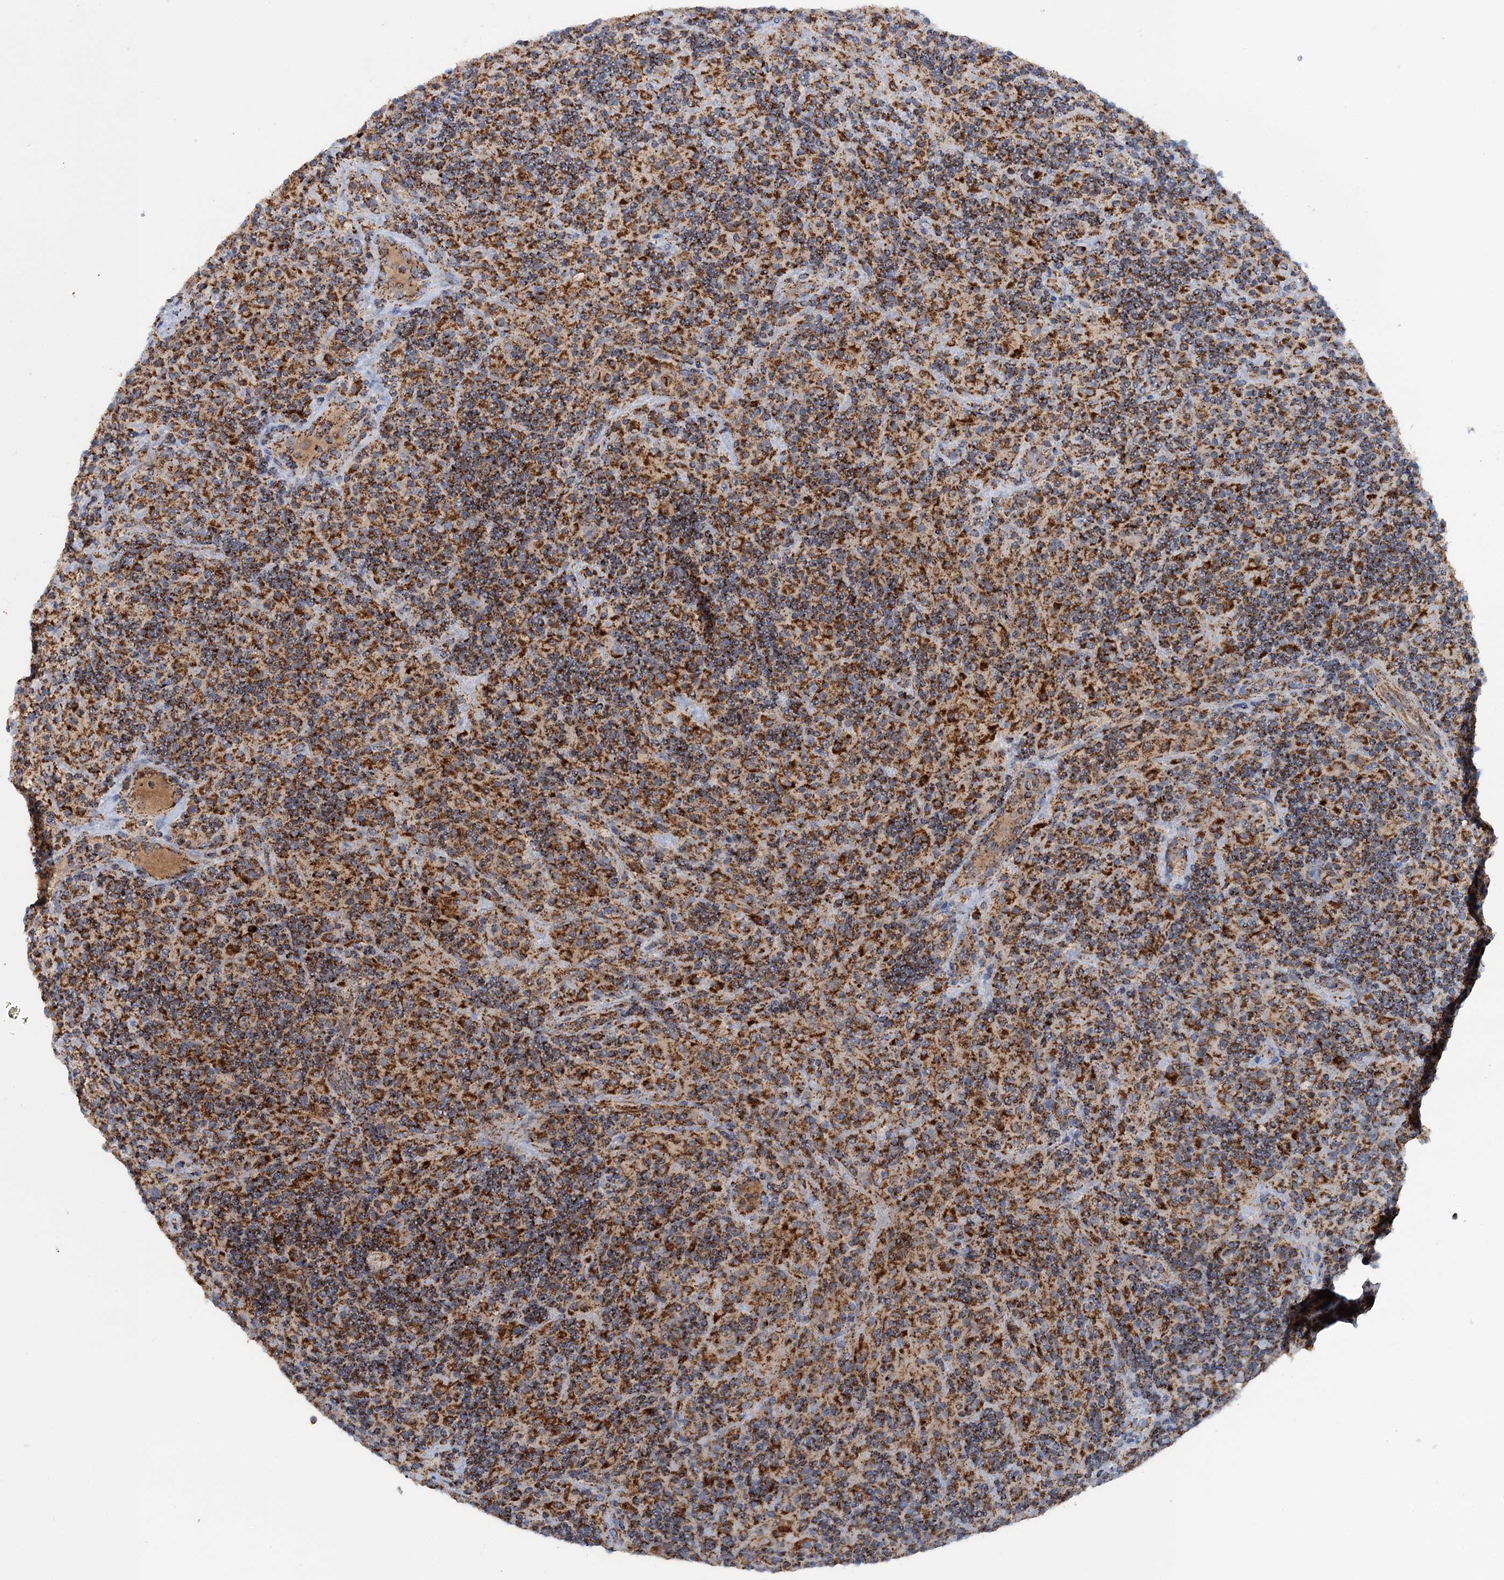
{"staining": {"intensity": "strong", "quantity": ">75%", "location": "cytoplasmic/membranous"}, "tissue": "lymphoma", "cell_type": "Tumor cells", "image_type": "cancer", "snomed": [{"axis": "morphology", "description": "Hodgkin's disease, NOS"}, {"axis": "topography", "description": "Lymph node"}], "caption": "Immunohistochemistry of lymphoma demonstrates high levels of strong cytoplasmic/membranous positivity in approximately >75% of tumor cells. (DAB = brown stain, brightfield microscopy at high magnification).", "gene": "GTPBP3", "patient": {"sex": "male", "age": 70}}